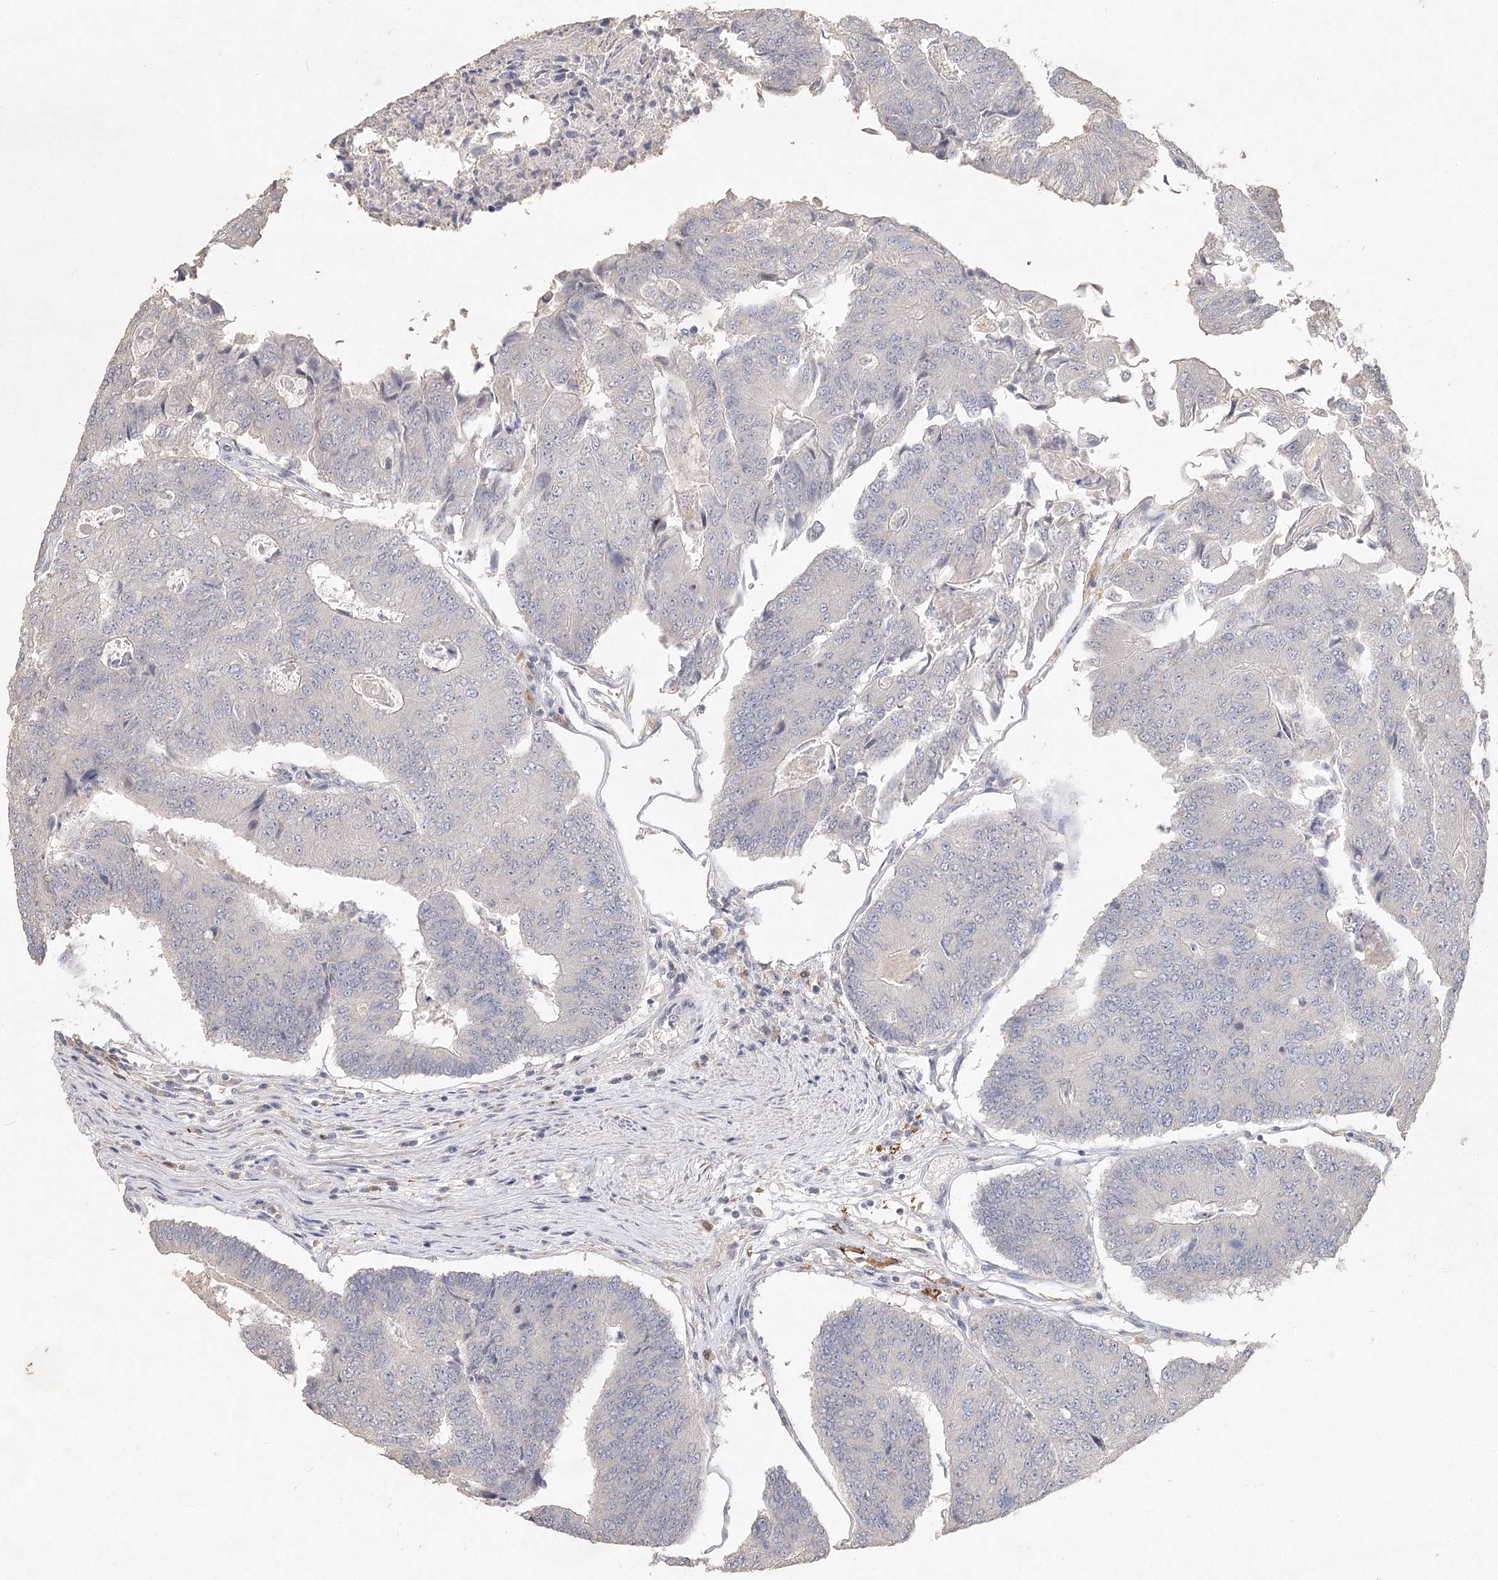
{"staining": {"intensity": "negative", "quantity": "none", "location": "none"}, "tissue": "colorectal cancer", "cell_type": "Tumor cells", "image_type": "cancer", "snomed": [{"axis": "morphology", "description": "Adenocarcinoma, NOS"}, {"axis": "topography", "description": "Colon"}], "caption": "The histopathology image displays no significant positivity in tumor cells of colorectal adenocarcinoma. The staining is performed using DAB brown chromogen with nuclei counter-stained in using hematoxylin.", "gene": "ARSI", "patient": {"sex": "female", "age": 67}}